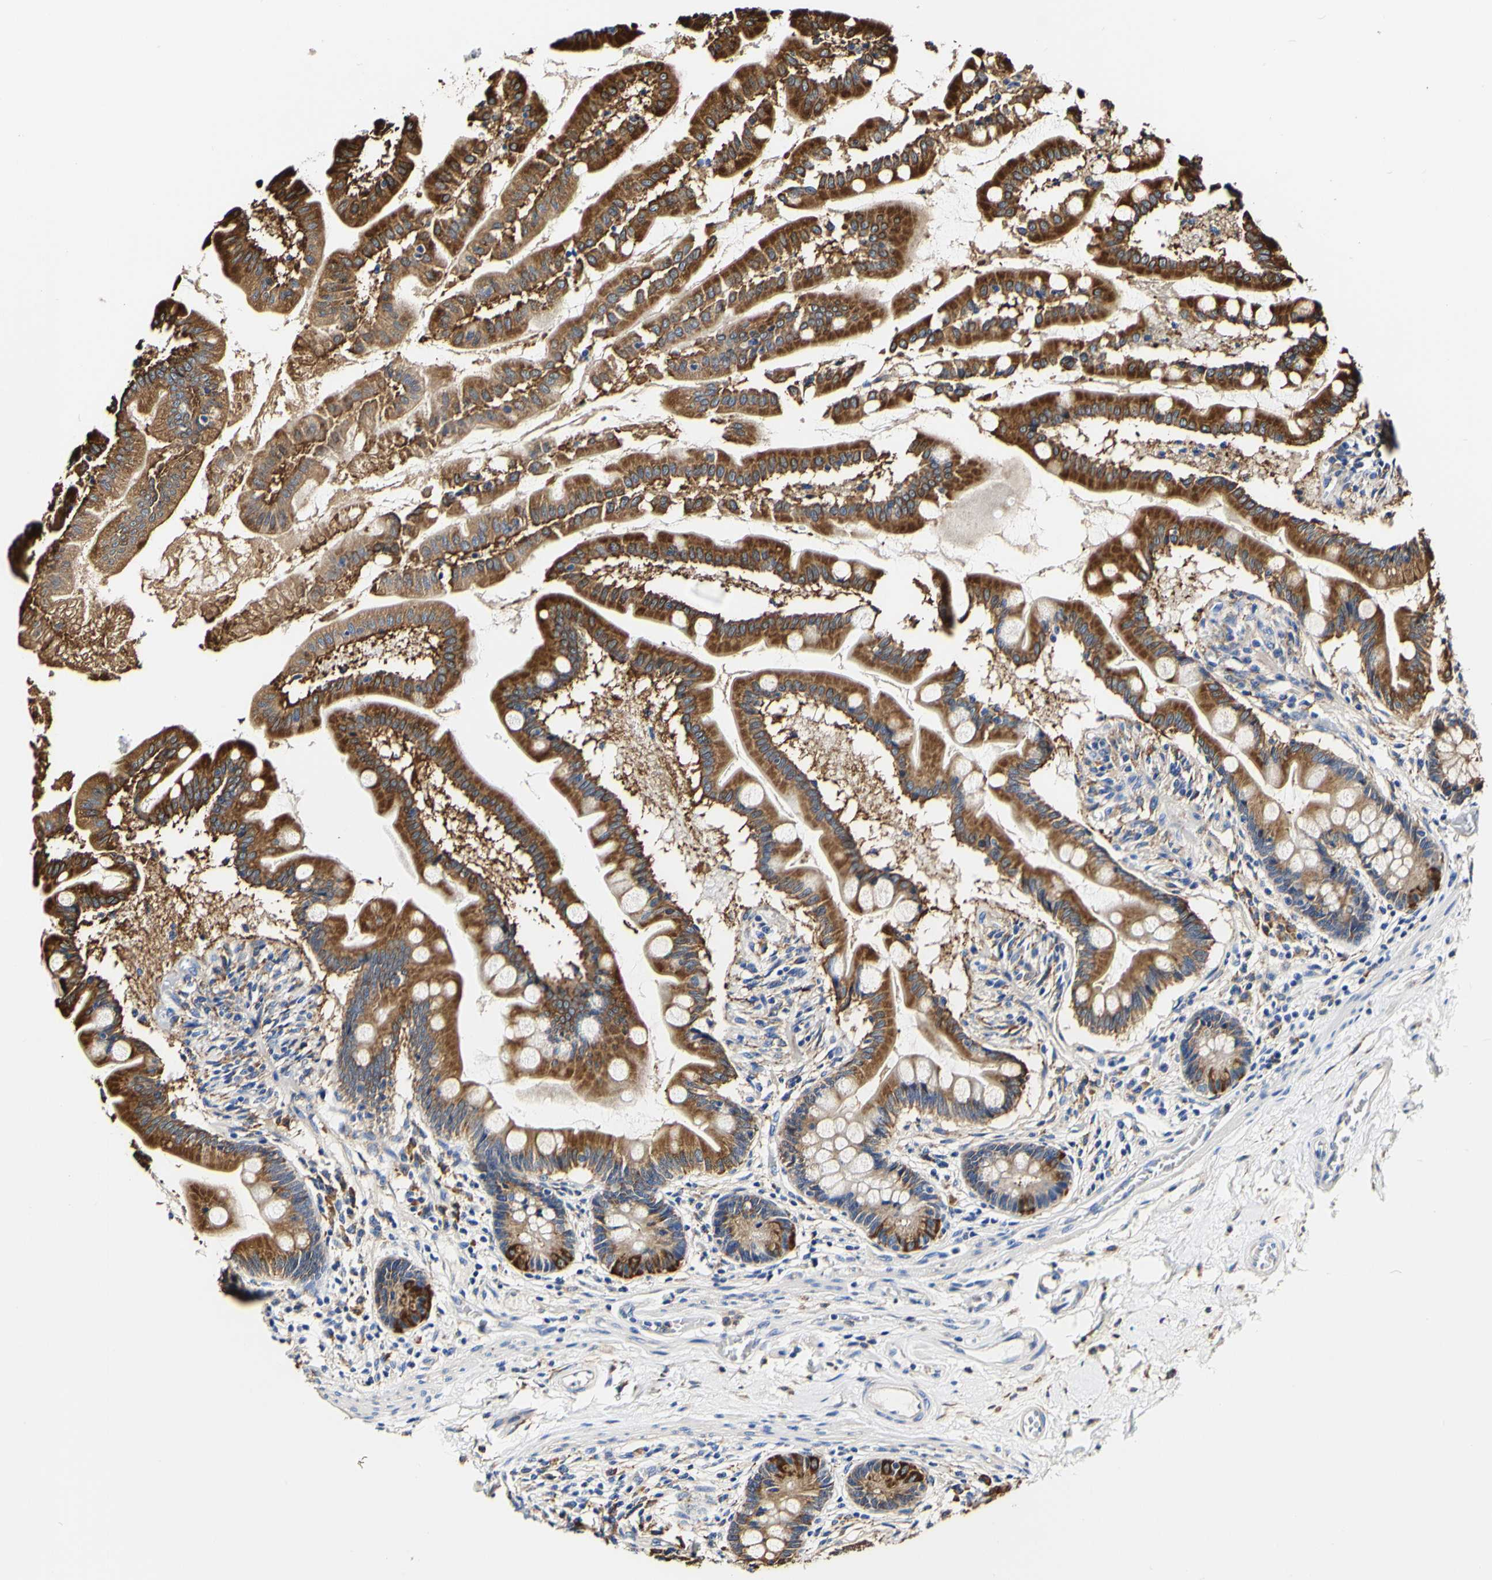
{"staining": {"intensity": "strong", "quantity": "25%-75%", "location": "cytoplasmic/membranous"}, "tissue": "small intestine", "cell_type": "Glandular cells", "image_type": "normal", "snomed": [{"axis": "morphology", "description": "Normal tissue, NOS"}, {"axis": "topography", "description": "Small intestine"}], "caption": "Immunohistochemical staining of benign small intestine exhibits high levels of strong cytoplasmic/membranous expression in about 25%-75% of glandular cells. Immunohistochemistry (ihc) stains the protein of interest in brown and the nuclei are stained blue.", "gene": "P4HB", "patient": {"sex": "female", "age": 56}}